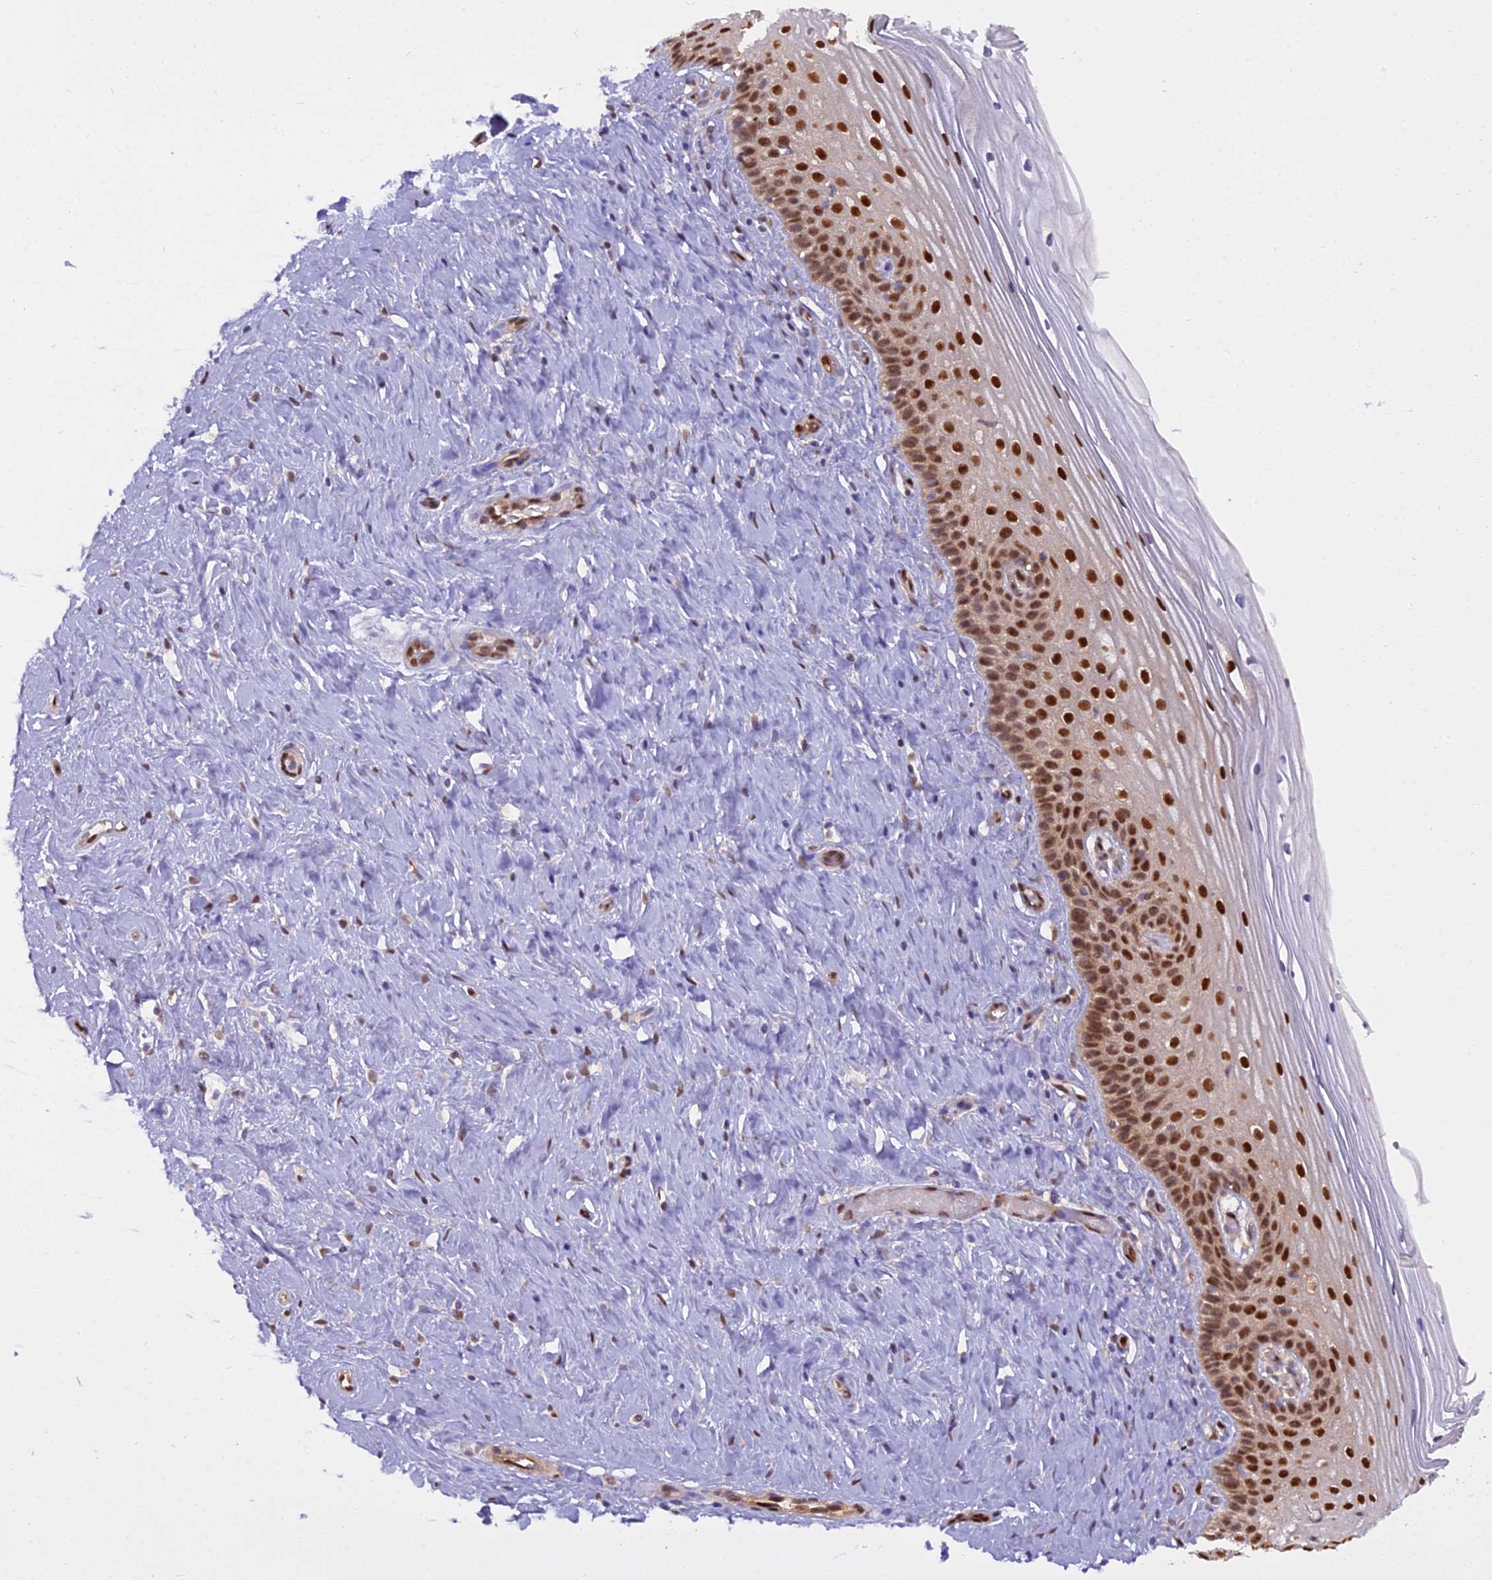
{"staining": {"intensity": "moderate", "quantity": ">75%", "location": "cytoplasmic/membranous,nuclear"}, "tissue": "cervix", "cell_type": "Glandular cells", "image_type": "normal", "snomed": [{"axis": "morphology", "description": "Normal tissue, NOS"}, {"axis": "topography", "description": "Cervix"}], "caption": "A medium amount of moderate cytoplasmic/membranous,nuclear positivity is identified in about >75% of glandular cells in normal cervix. The staining is performed using DAB (3,3'-diaminobenzidine) brown chromogen to label protein expression. The nuclei are counter-stained blue using hematoxylin.", "gene": "NPEPL1", "patient": {"sex": "female", "age": 33}}